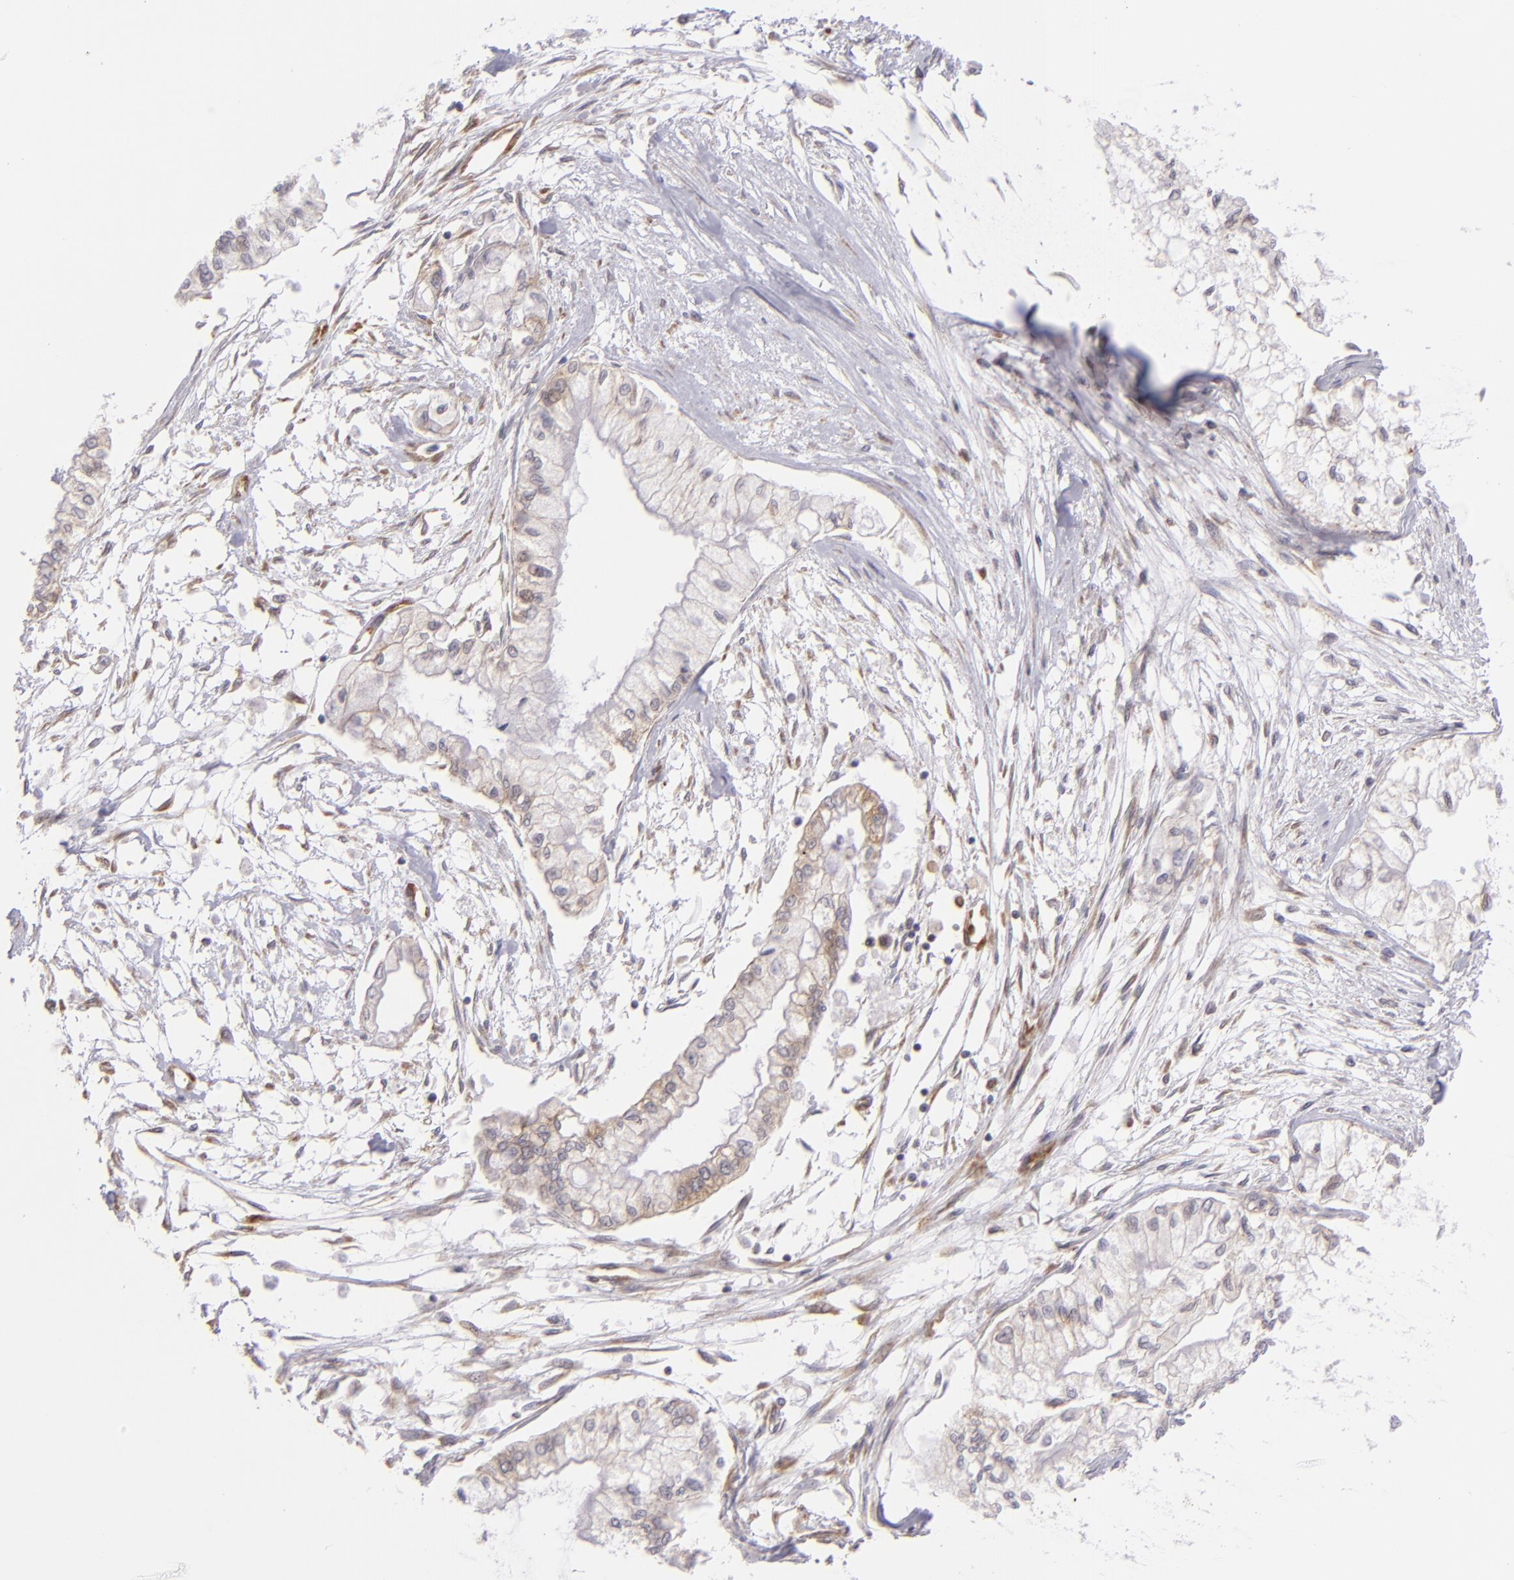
{"staining": {"intensity": "weak", "quantity": "<25%", "location": "cytoplasmic/membranous"}, "tissue": "pancreatic cancer", "cell_type": "Tumor cells", "image_type": "cancer", "snomed": [{"axis": "morphology", "description": "Adenocarcinoma, NOS"}, {"axis": "topography", "description": "Pancreas"}], "caption": "DAB (3,3'-diaminobenzidine) immunohistochemical staining of human pancreatic cancer displays no significant expression in tumor cells.", "gene": "PTPN13", "patient": {"sex": "male", "age": 79}}